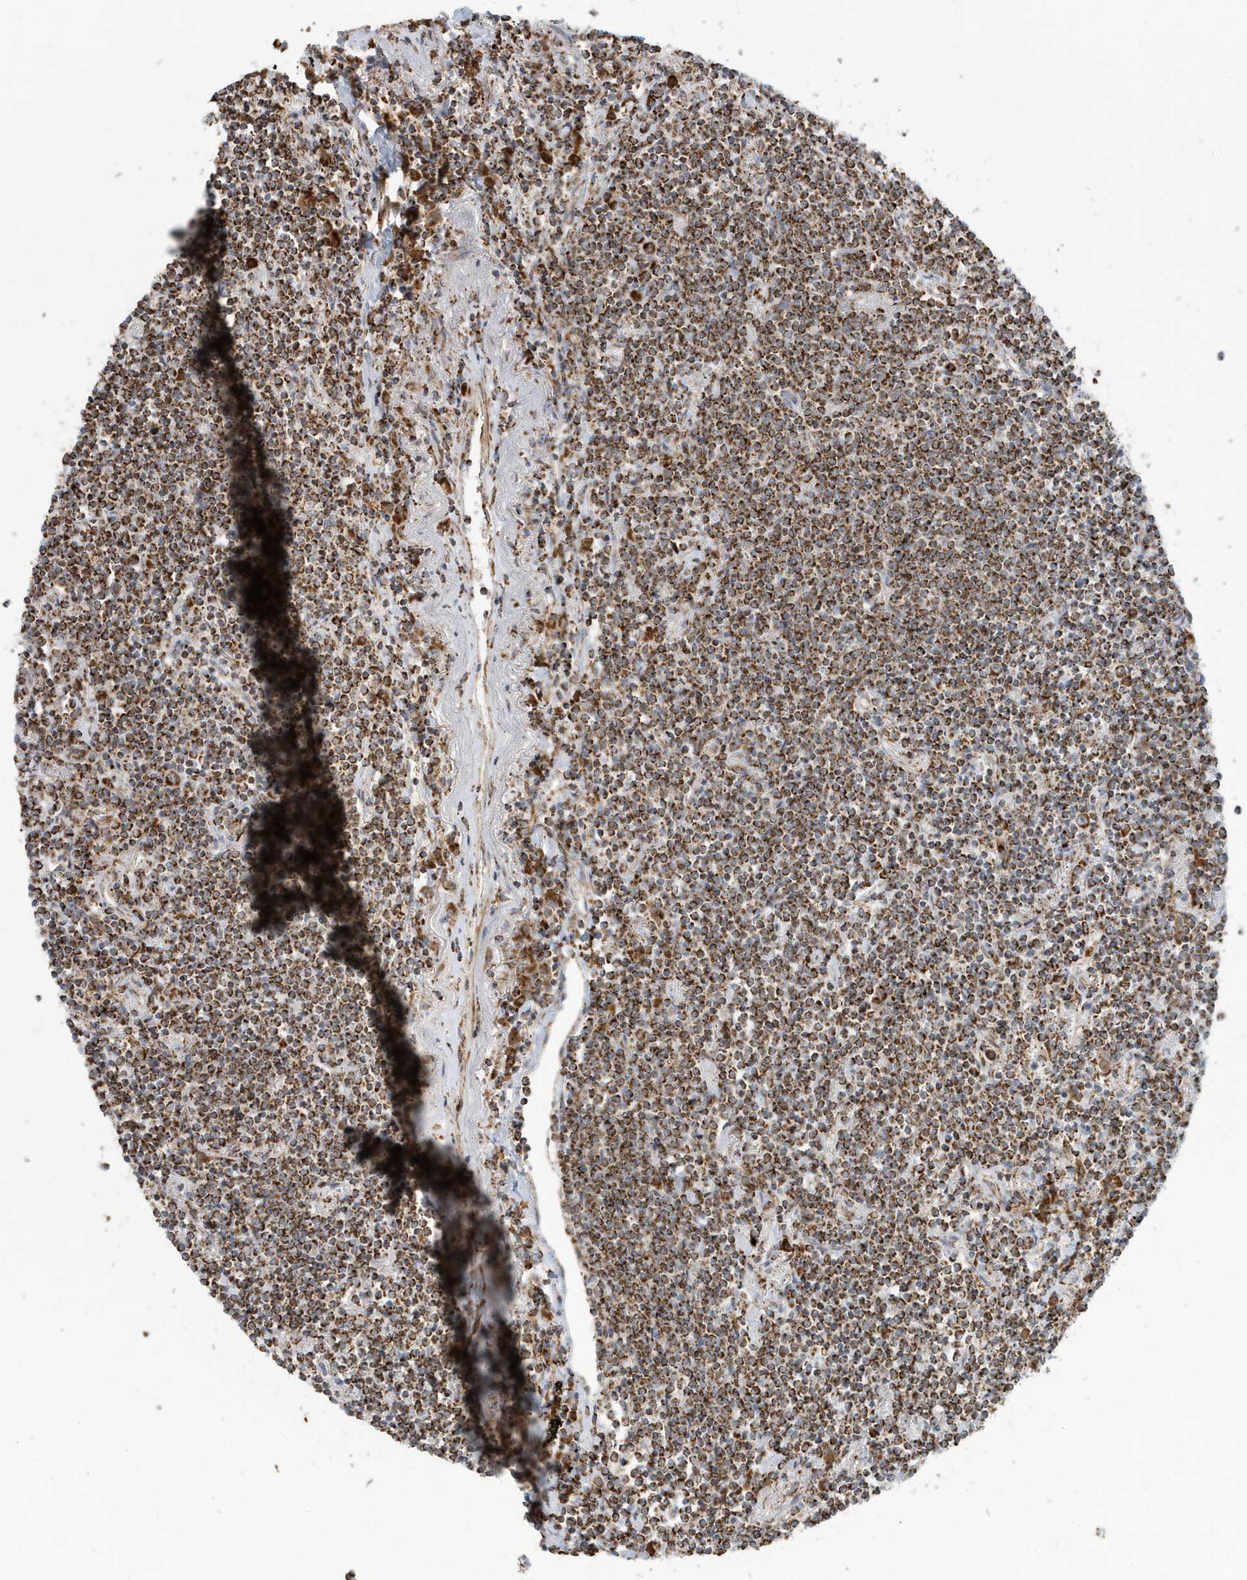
{"staining": {"intensity": "strong", "quantity": ">75%", "location": "cytoplasmic/membranous"}, "tissue": "lymphoma", "cell_type": "Tumor cells", "image_type": "cancer", "snomed": [{"axis": "morphology", "description": "Malignant lymphoma, non-Hodgkin's type, Low grade"}, {"axis": "topography", "description": "Lung"}], "caption": "Human lymphoma stained with a protein marker exhibits strong staining in tumor cells.", "gene": "MAN1A1", "patient": {"sex": "female", "age": 71}}